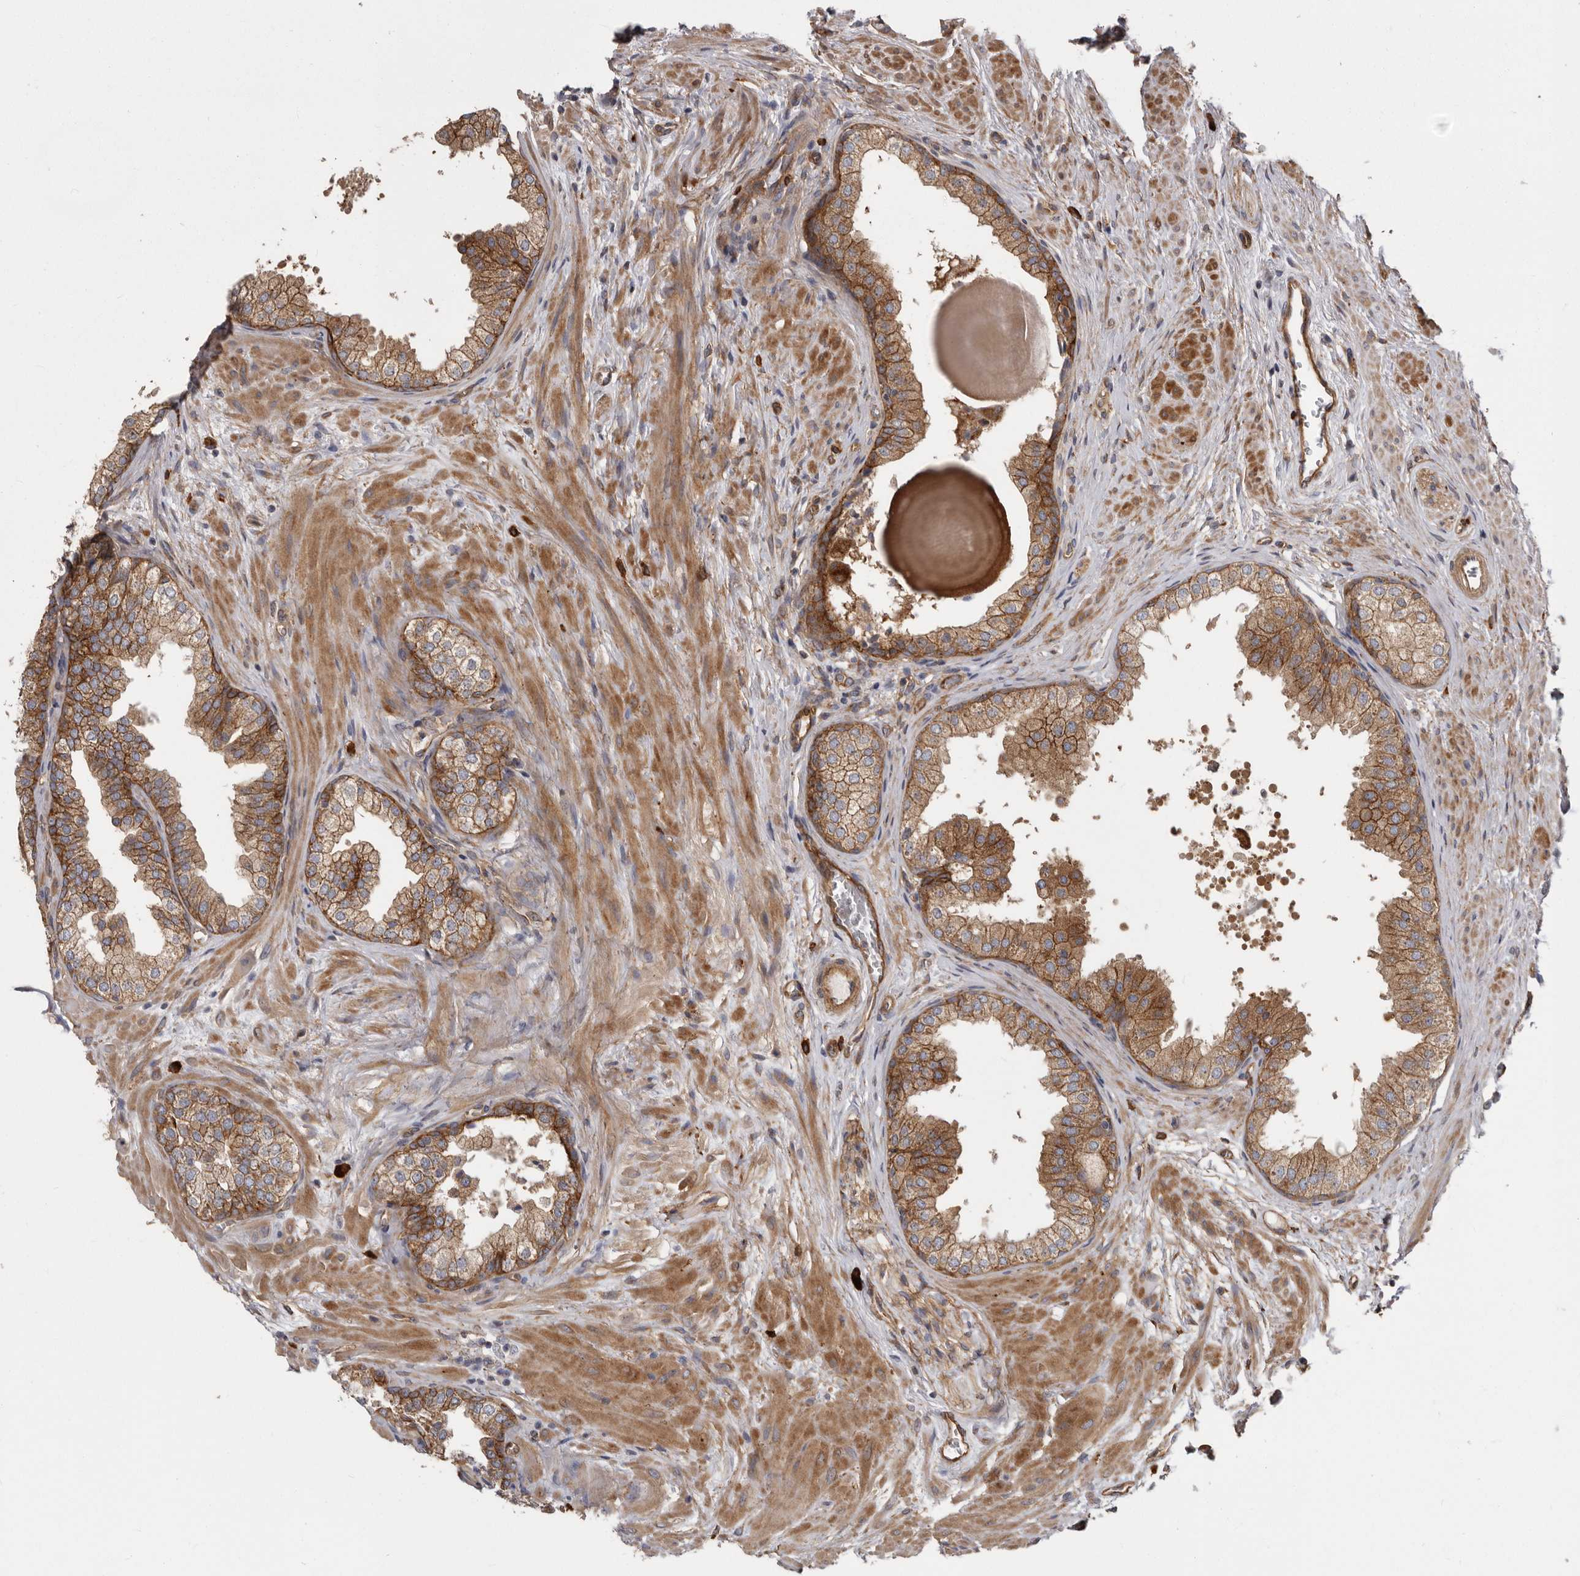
{"staining": {"intensity": "moderate", "quantity": ">75%", "location": "cytoplasmic/membranous"}, "tissue": "prostate", "cell_type": "Glandular cells", "image_type": "normal", "snomed": [{"axis": "morphology", "description": "Normal tissue, NOS"}, {"axis": "topography", "description": "Prostate"}], "caption": "A brown stain shows moderate cytoplasmic/membranous staining of a protein in glandular cells of benign human prostate. The staining is performed using DAB (3,3'-diaminobenzidine) brown chromogen to label protein expression. The nuclei are counter-stained blue using hematoxylin.", "gene": "ENAH", "patient": {"sex": "male", "age": 48}}